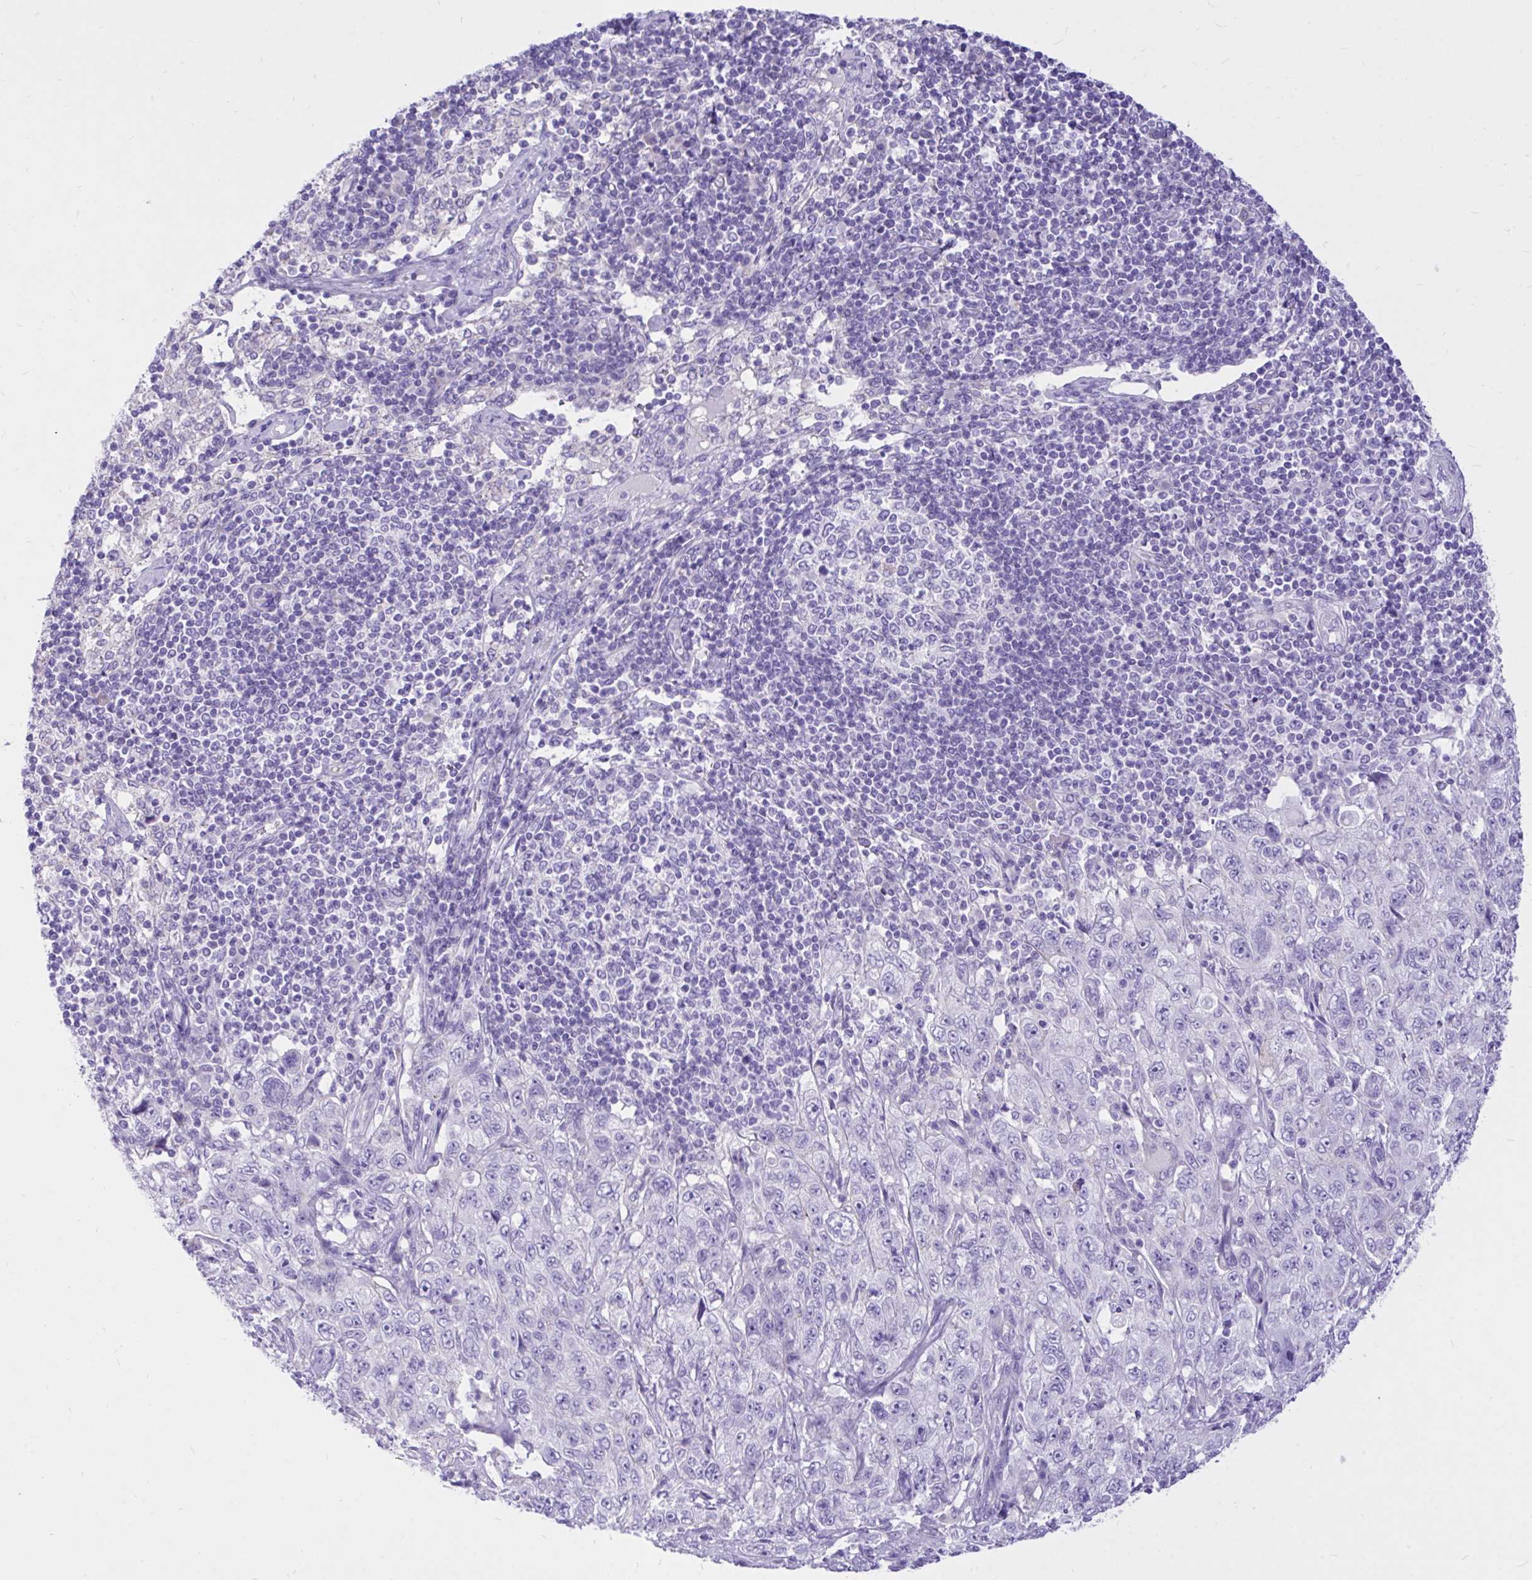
{"staining": {"intensity": "negative", "quantity": "none", "location": "none"}, "tissue": "pancreatic cancer", "cell_type": "Tumor cells", "image_type": "cancer", "snomed": [{"axis": "morphology", "description": "Adenocarcinoma, NOS"}, {"axis": "topography", "description": "Pancreas"}], "caption": "The immunohistochemistry (IHC) micrograph has no significant positivity in tumor cells of pancreatic cancer (adenocarcinoma) tissue.", "gene": "MON1A", "patient": {"sex": "male", "age": 68}}